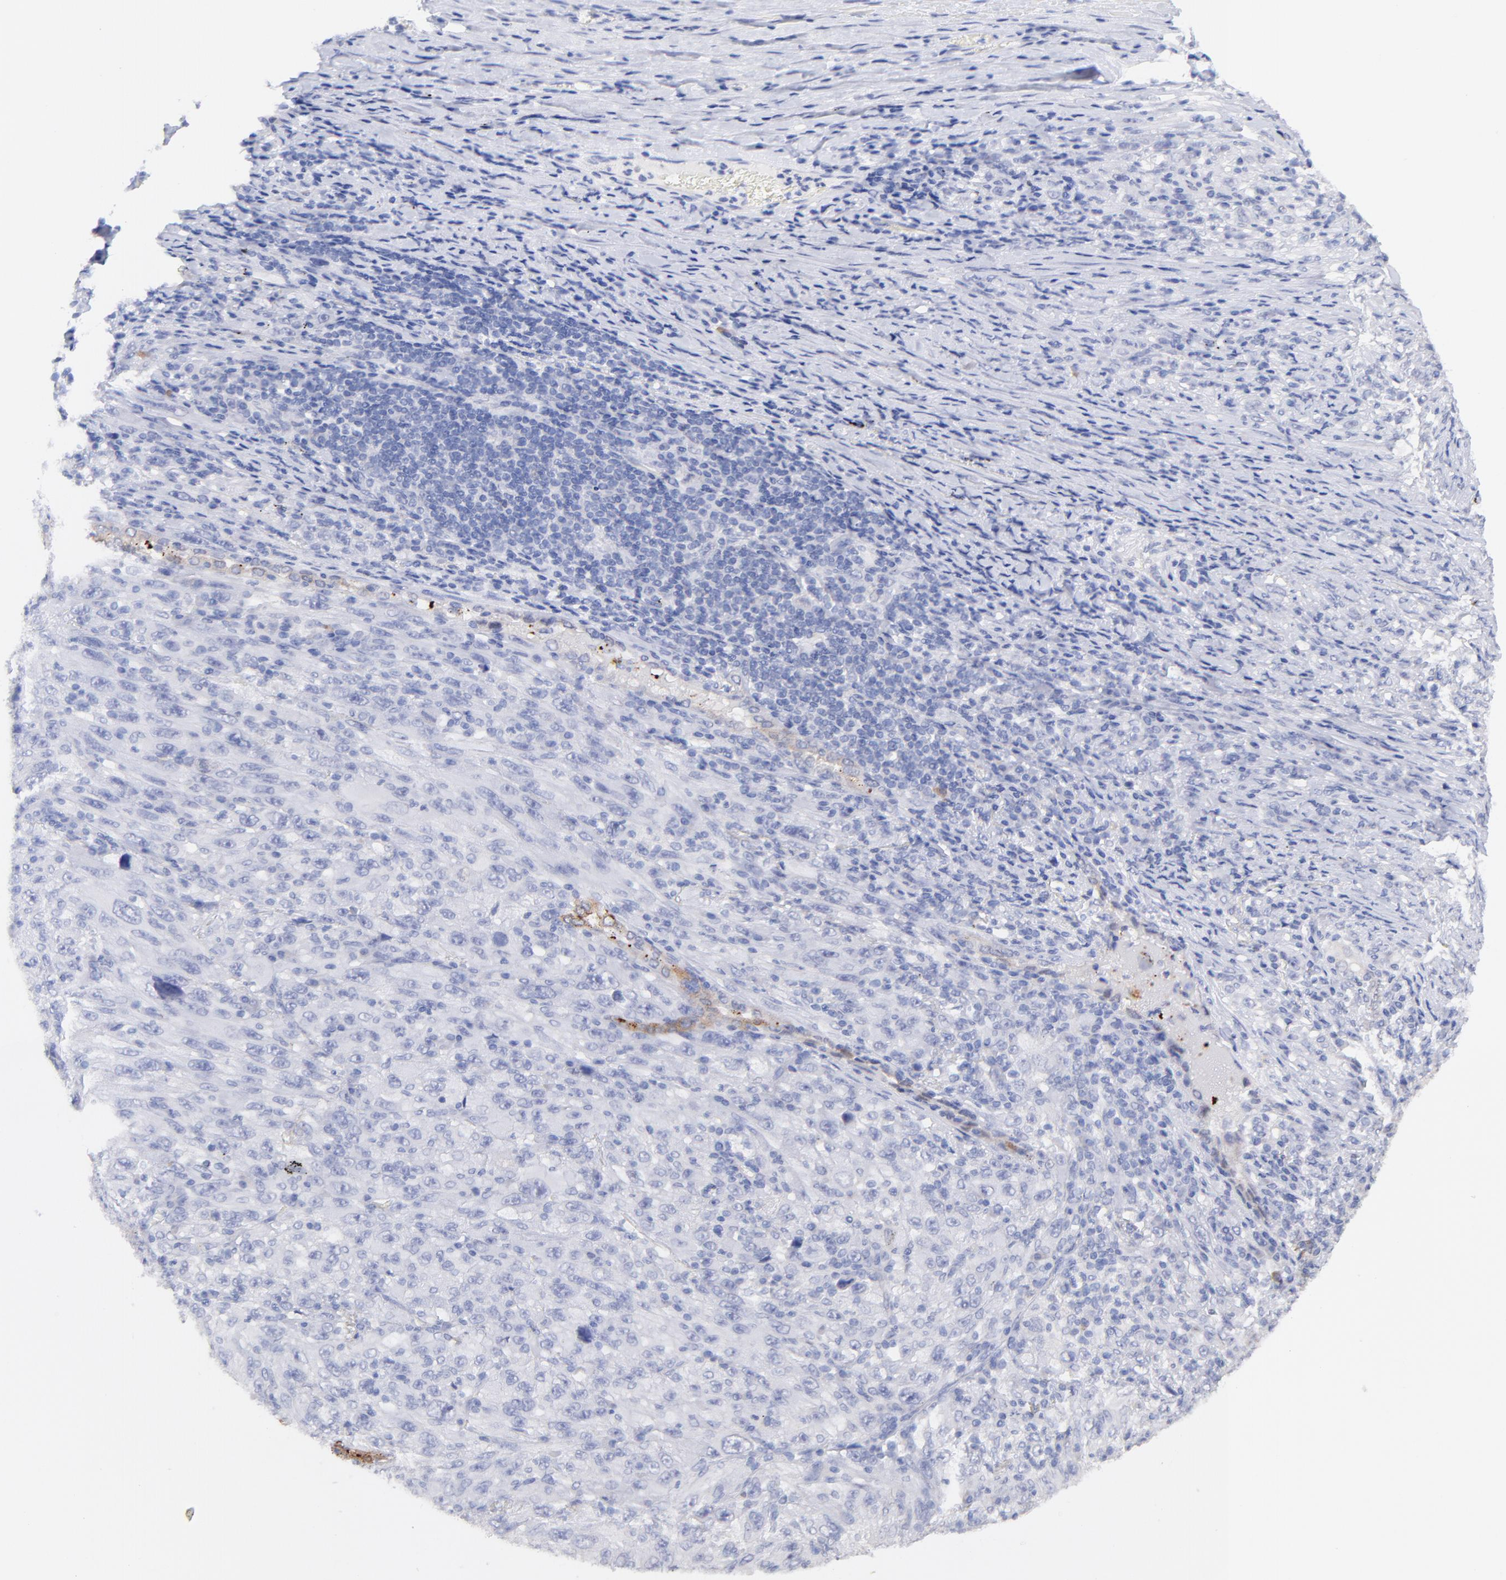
{"staining": {"intensity": "negative", "quantity": "none", "location": "none"}, "tissue": "melanoma", "cell_type": "Tumor cells", "image_type": "cancer", "snomed": [{"axis": "morphology", "description": "Malignant melanoma, Metastatic site"}, {"axis": "topography", "description": "Skin"}], "caption": "A micrograph of malignant melanoma (metastatic site) stained for a protein shows no brown staining in tumor cells.", "gene": "CFAP57", "patient": {"sex": "female", "age": 56}}